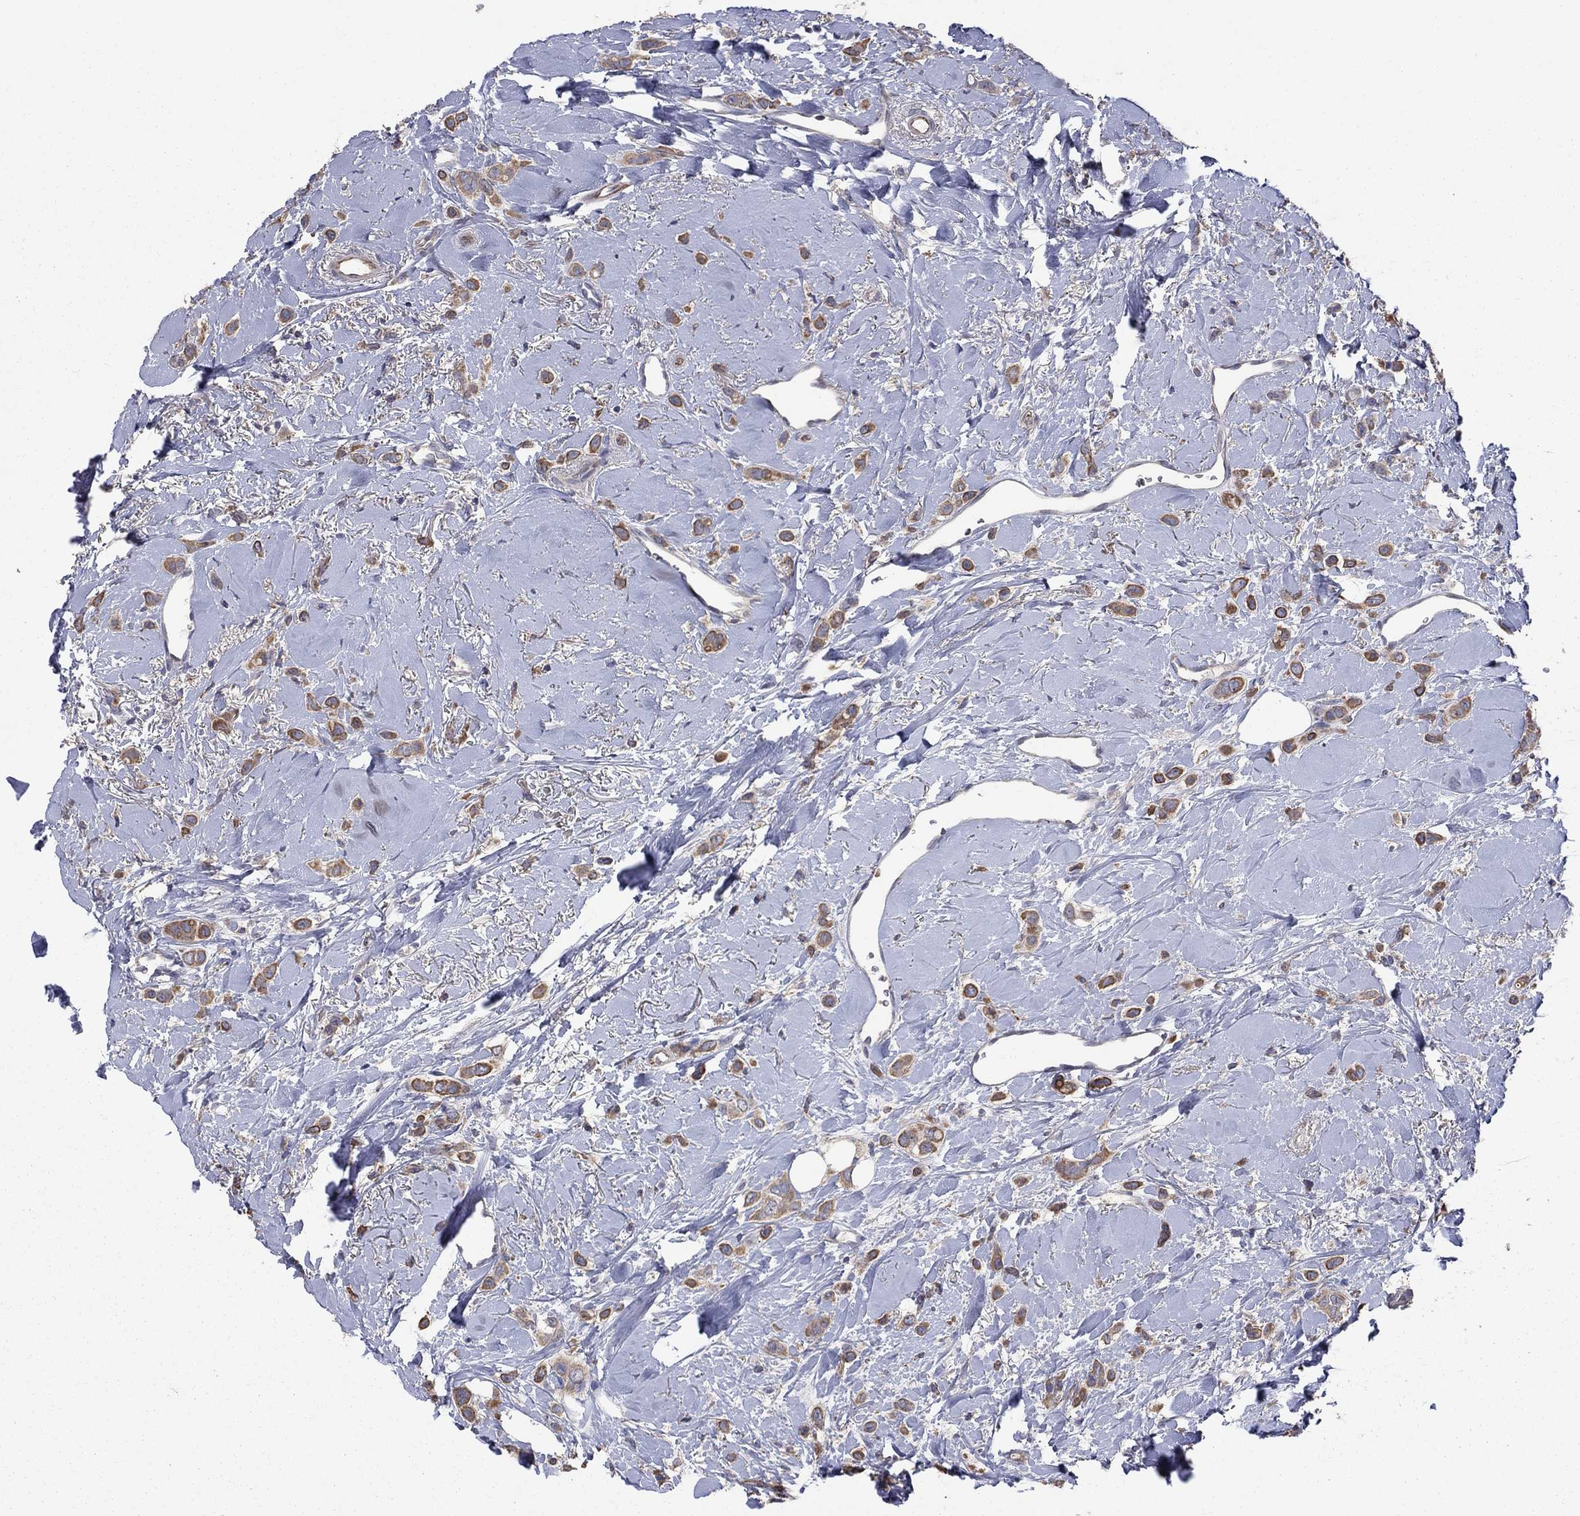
{"staining": {"intensity": "moderate", "quantity": "25%-75%", "location": "cytoplasmic/membranous"}, "tissue": "breast cancer", "cell_type": "Tumor cells", "image_type": "cancer", "snomed": [{"axis": "morphology", "description": "Lobular carcinoma"}, {"axis": "topography", "description": "Breast"}], "caption": "Brown immunohistochemical staining in breast cancer reveals moderate cytoplasmic/membranous positivity in about 25%-75% of tumor cells.", "gene": "MEA1", "patient": {"sex": "female", "age": 66}}